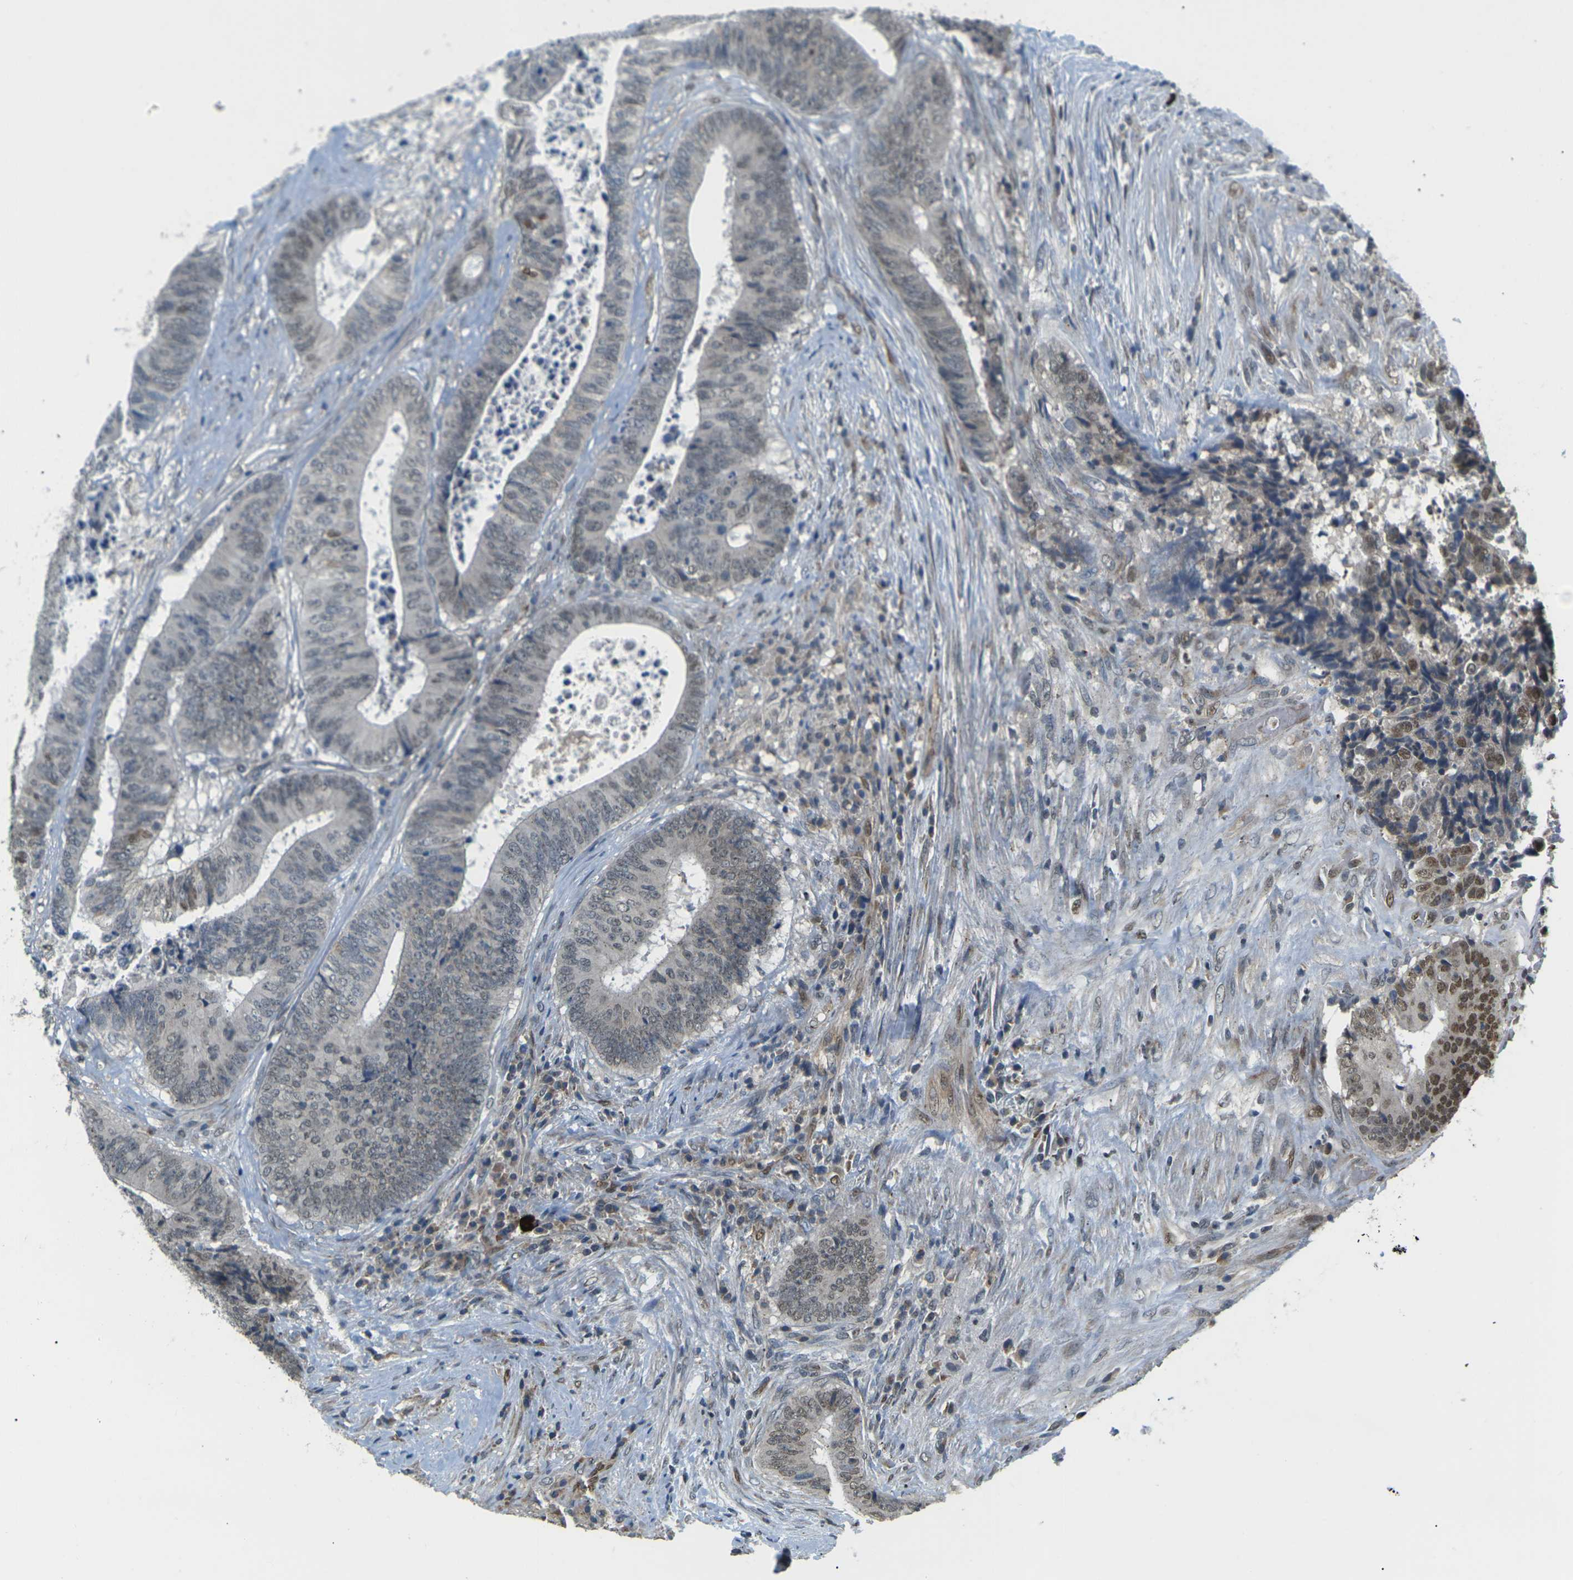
{"staining": {"intensity": "weak", "quantity": "25%-75%", "location": "nuclear"}, "tissue": "colorectal cancer", "cell_type": "Tumor cells", "image_type": "cancer", "snomed": [{"axis": "morphology", "description": "Adenocarcinoma, NOS"}, {"axis": "topography", "description": "Rectum"}], "caption": "Colorectal cancer stained with DAB immunohistochemistry shows low levels of weak nuclear positivity in approximately 25%-75% of tumor cells. The protein is stained brown, and the nuclei are stained in blue (DAB IHC with brightfield microscopy, high magnification).", "gene": "ERBB4", "patient": {"sex": "male", "age": 72}}